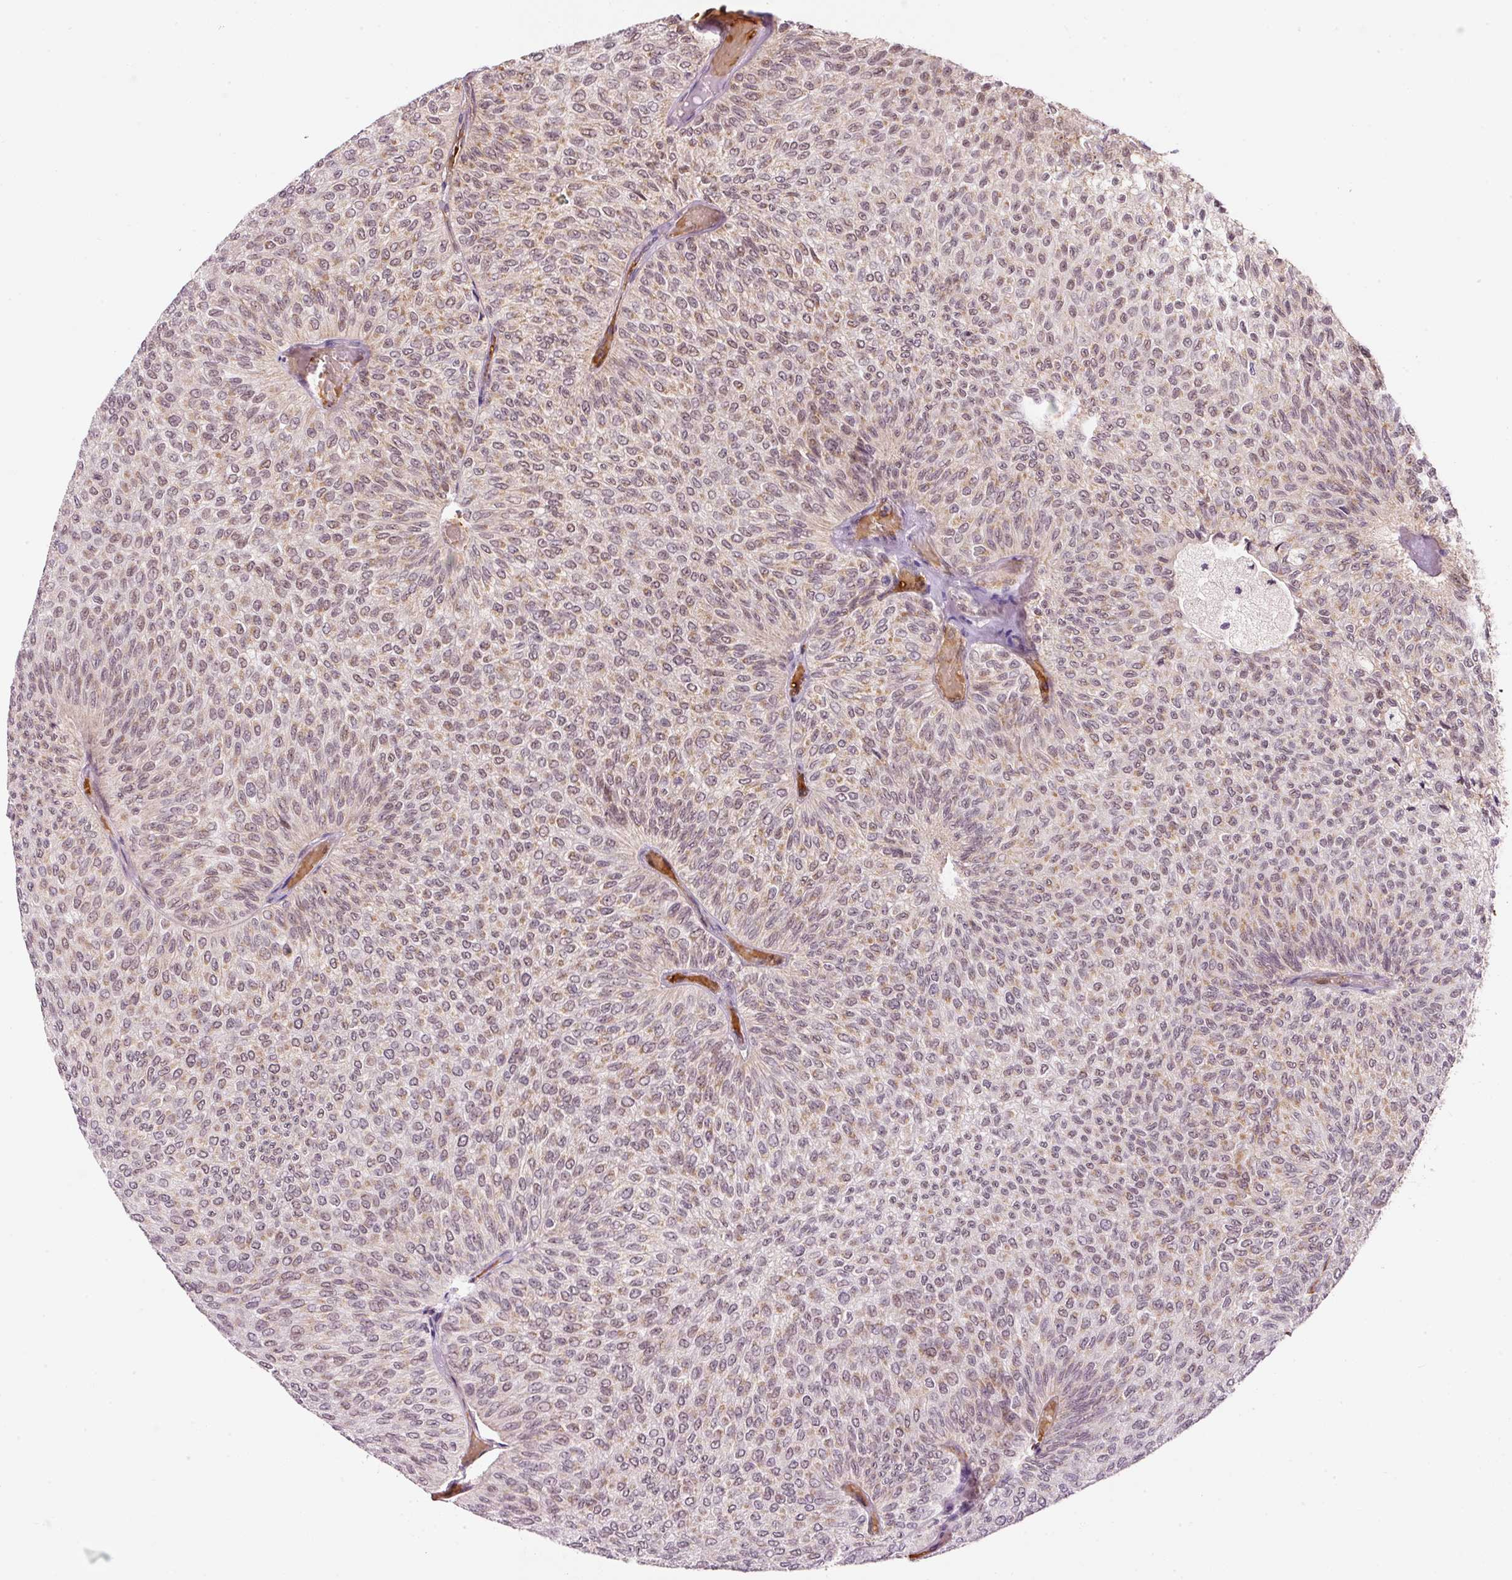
{"staining": {"intensity": "weak", "quantity": ">75%", "location": "cytoplasmic/membranous,nuclear"}, "tissue": "urothelial cancer", "cell_type": "Tumor cells", "image_type": "cancer", "snomed": [{"axis": "morphology", "description": "Urothelial carcinoma, Low grade"}, {"axis": "topography", "description": "Urinary bladder"}], "caption": "Immunohistochemistry of urothelial cancer reveals low levels of weak cytoplasmic/membranous and nuclear positivity in approximately >75% of tumor cells. (IHC, brightfield microscopy, high magnification).", "gene": "ZNF460", "patient": {"sex": "male", "age": 78}}